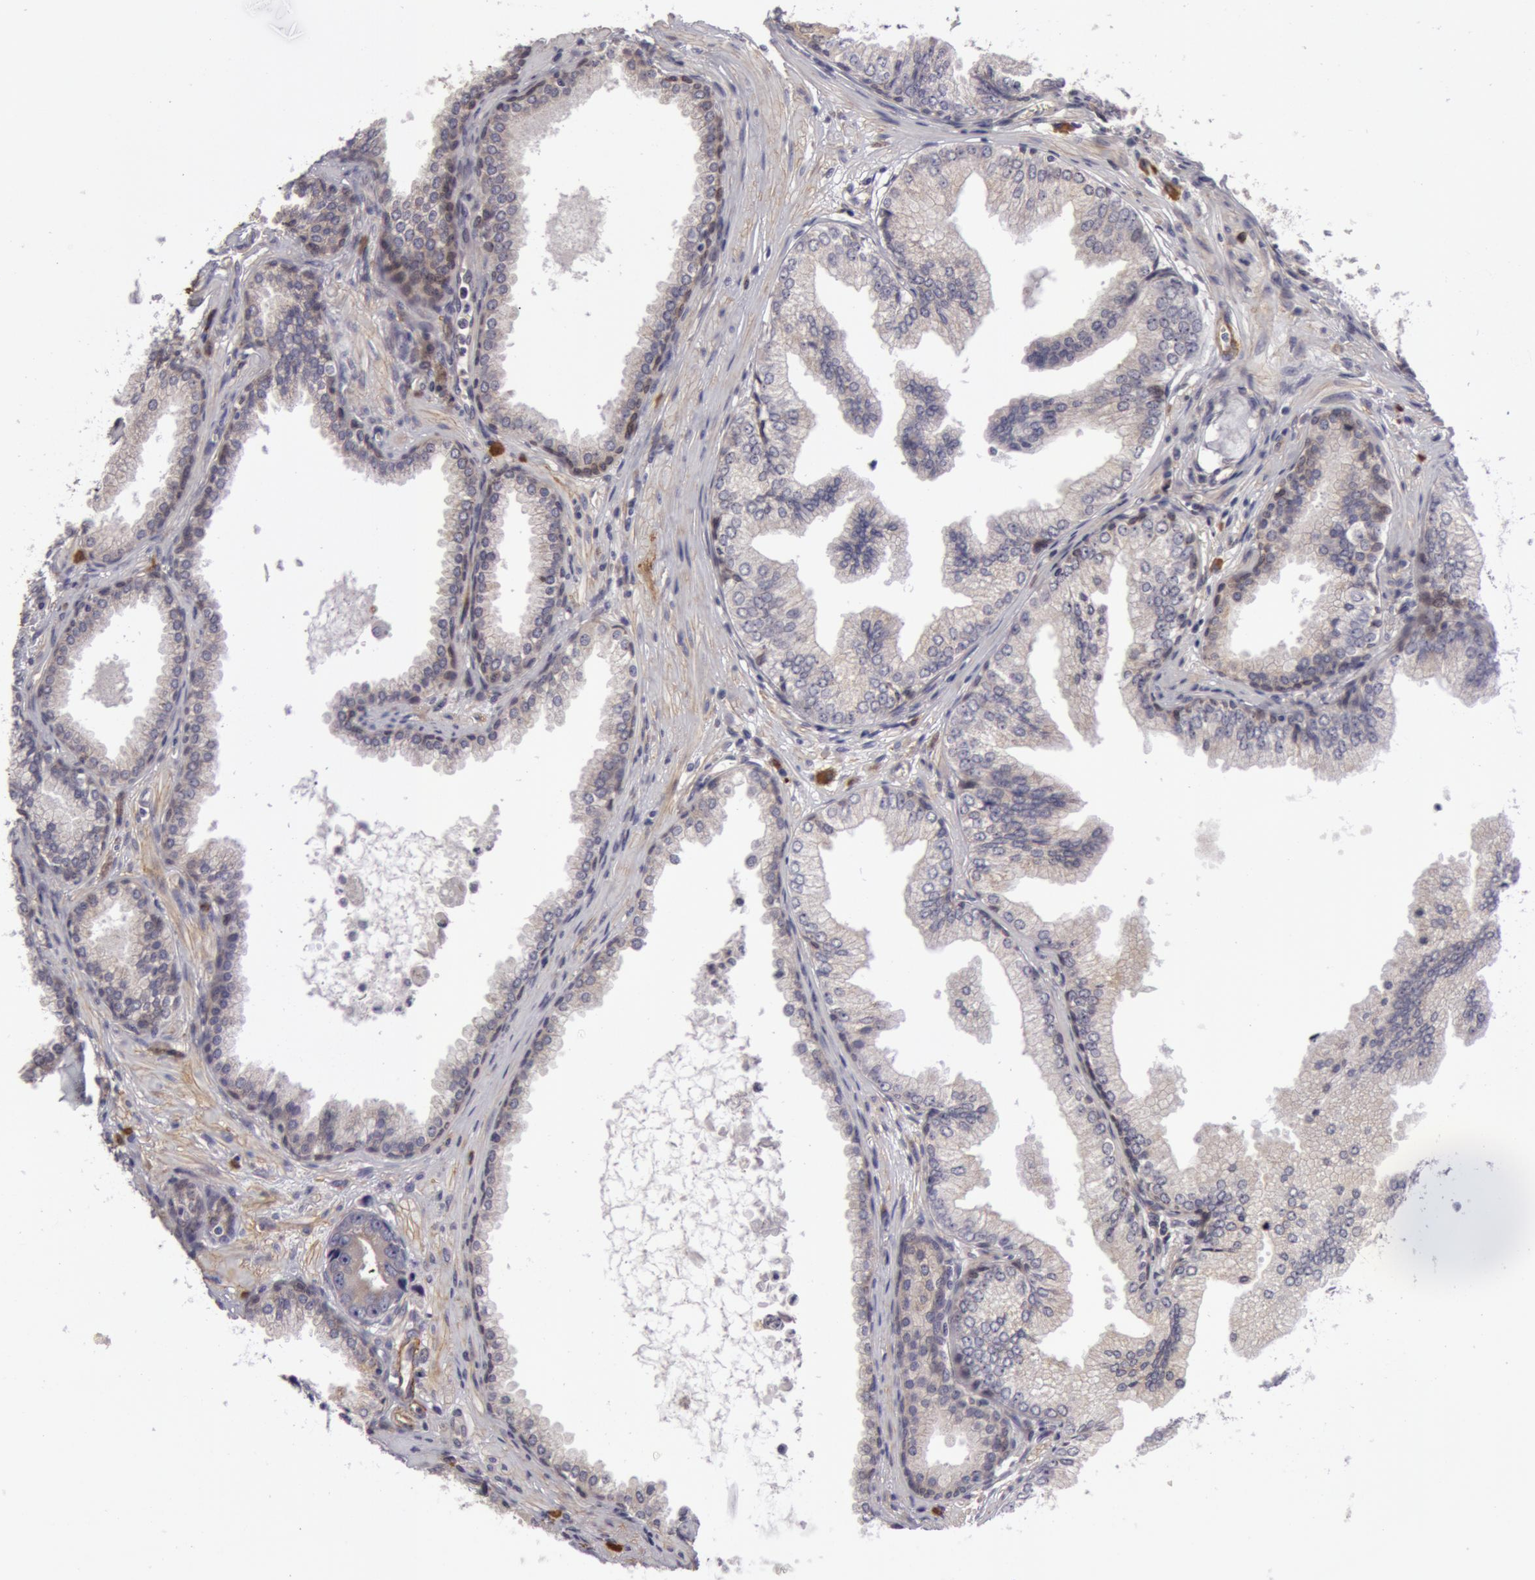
{"staining": {"intensity": "negative", "quantity": "none", "location": "none"}, "tissue": "prostate cancer", "cell_type": "Tumor cells", "image_type": "cancer", "snomed": [{"axis": "morphology", "description": "Adenocarcinoma, Low grade"}, {"axis": "topography", "description": "Prostate"}], "caption": "Immunohistochemistry histopathology image of human low-grade adenocarcinoma (prostate) stained for a protein (brown), which demonstrates no staining in tumor cells.", "gene": "IL23A", "patient": {"sex": "male", "age": 65}}